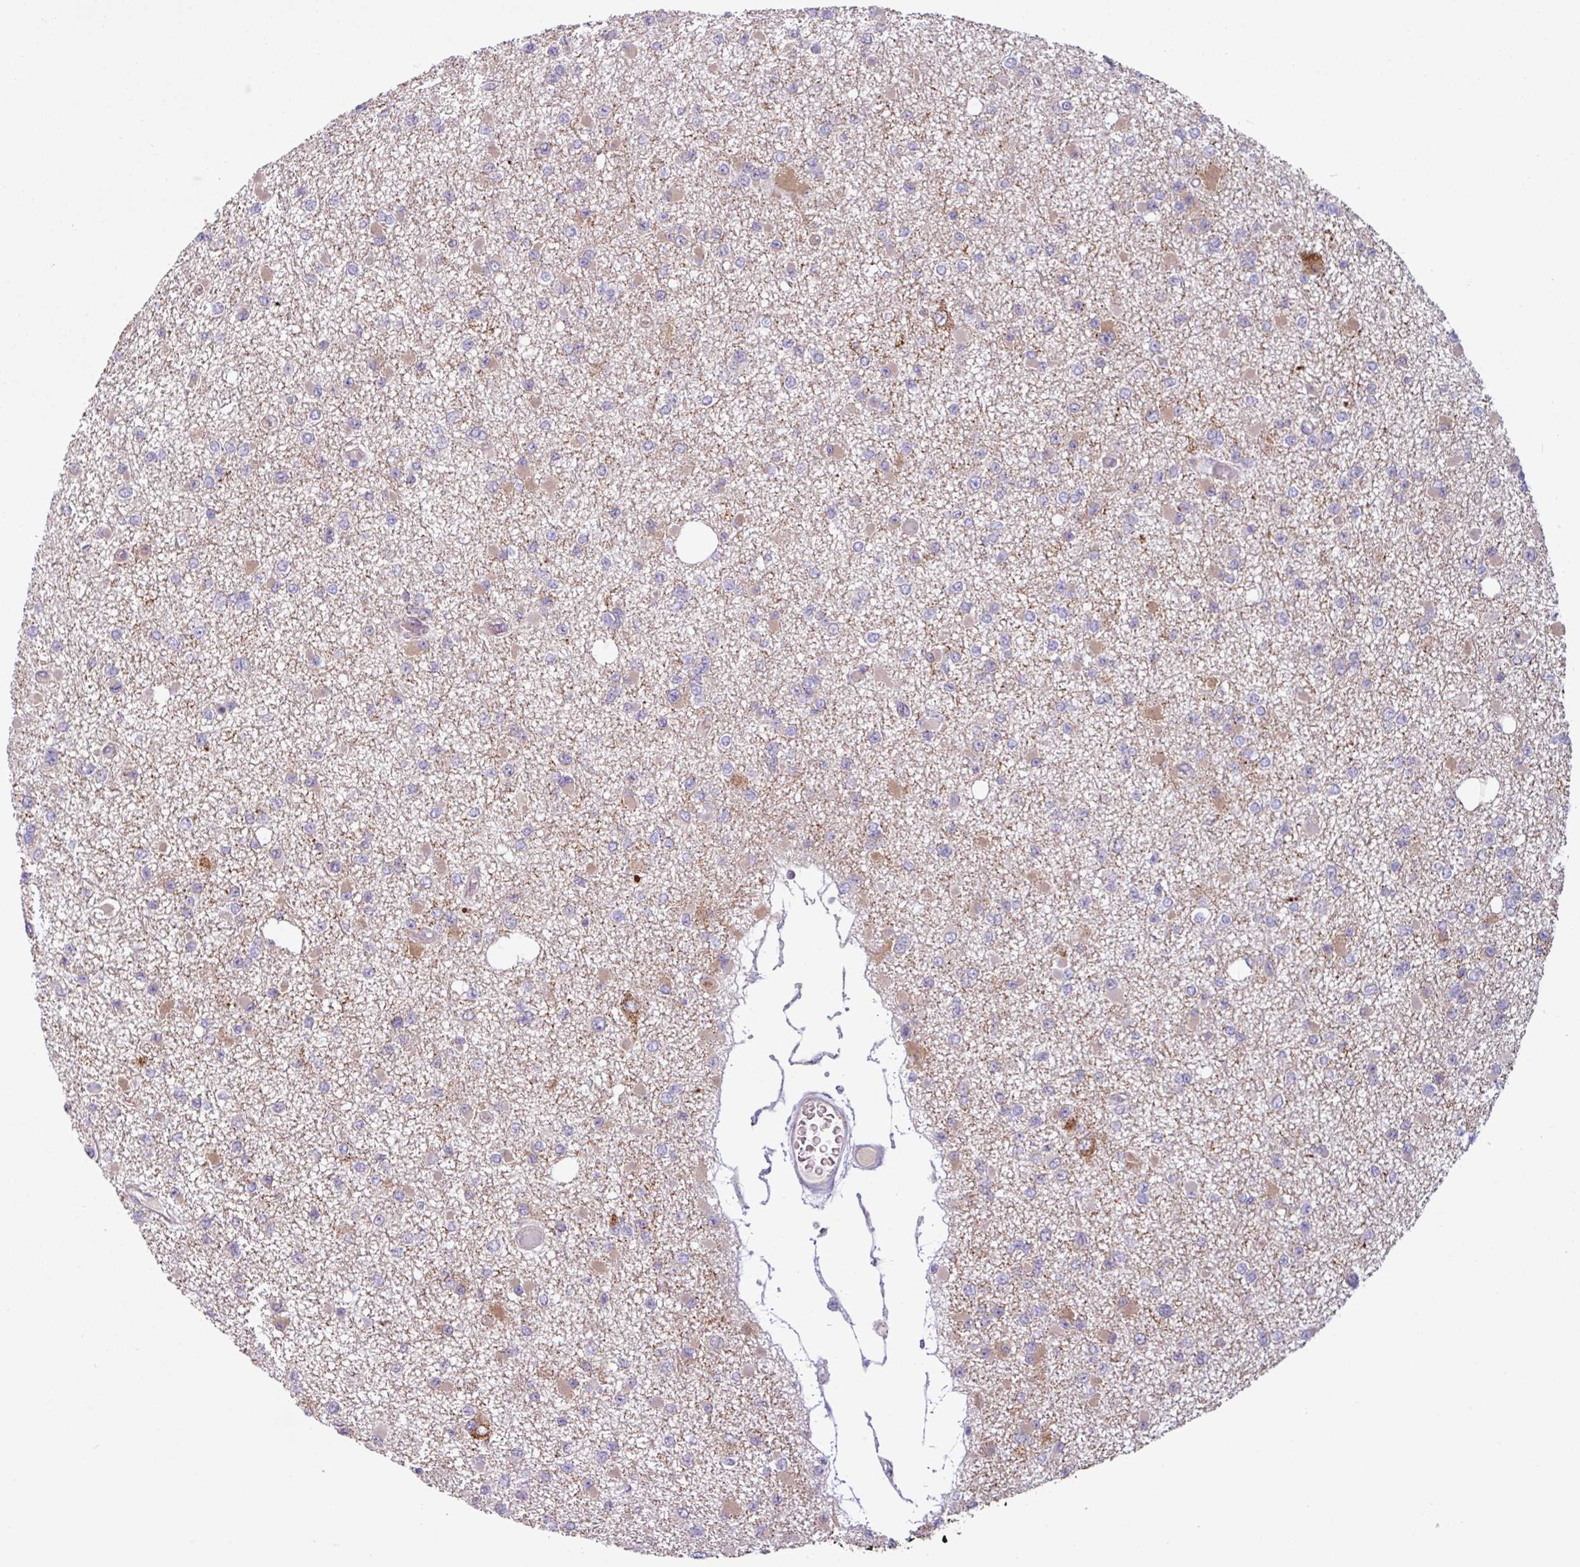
{"staining": {"intensity": "weak", "quantity": "<25%", "location": "cytoplasmic/membranous"}, "tissue": "glioma", "cell_type": "Tumor cells", "image_type": "cancer", "snomed": [{"axis": "morphology", "description": "Glioma, malignant, Low grade"}, {"axis": "topography", "description": "Brain"}], "caption": "The immunohistochemistry (IHC) photomicrograph has no significant positivity in tumor cells of low-grade glioma (malignant) tissue.", "gene": "CAMK1", "patient": {"sex": "female", "age": 22}}